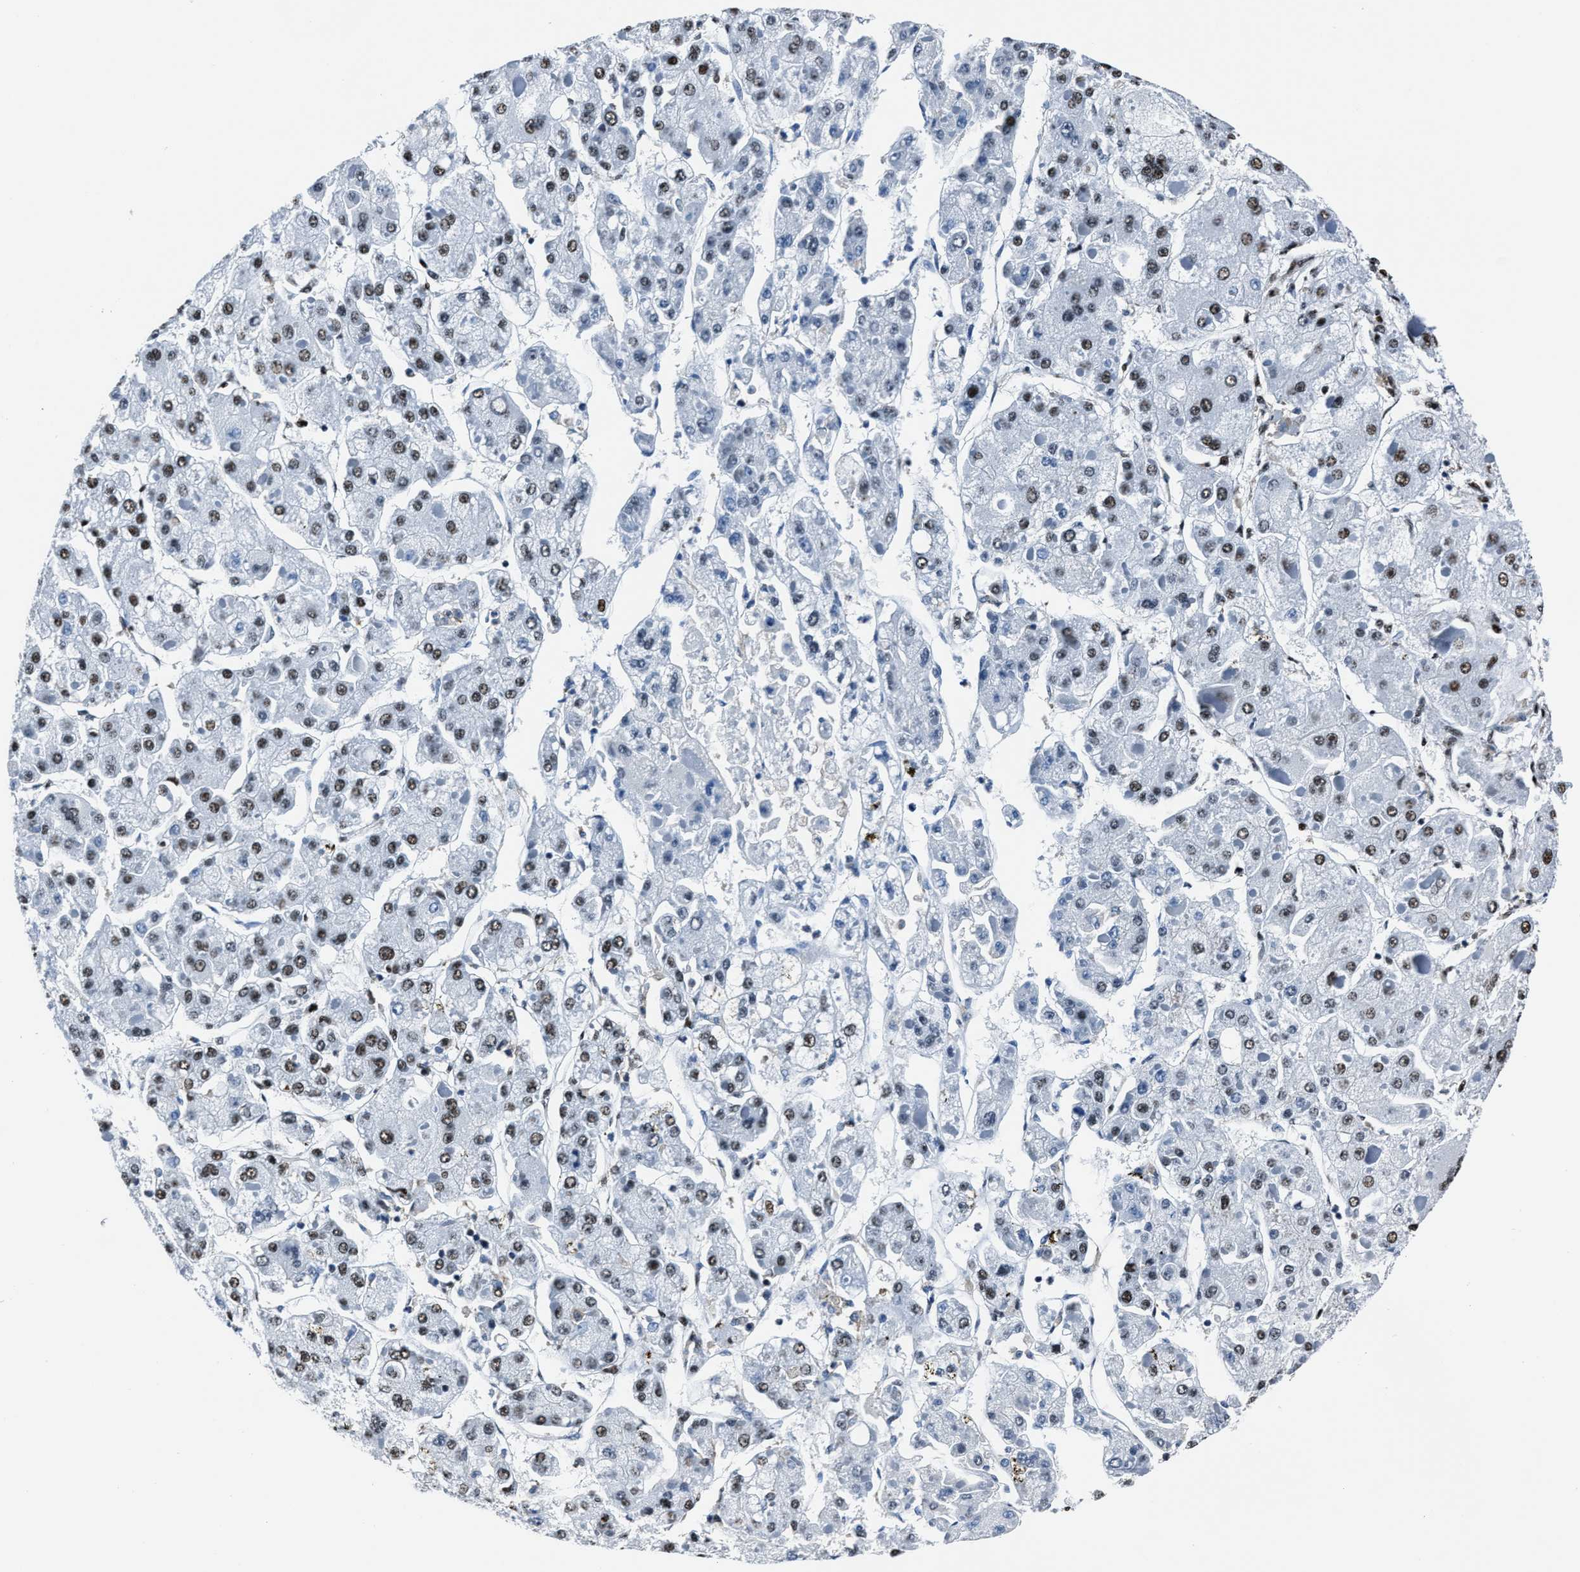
{"staining": {"intensity": "moderate", "quantity": "25%-75%", "location": "nuclear"}, "tissue": "liver cancer", "cell_type": "Tumor cells", "image_type": "cancer", "snomed": [{"axis": "morphology", "description": "Carcinoma, Hepatocellular, NOS"}, {"axis": "topography", "description": "Liver"}], "caption": "Protein expression analysis of hepatocellular carcinoma (liver) demonstrates moderate nuclear staining in about 25%-75% of tumor cells. (Stains: DAB (3,3'-diaminobenzidine) in brown, nuclei in blue, Microscopy: brightfield microscopy at high magnification).", "gene": "PPIE", "patient": {"sex": "female", "age": 73}}